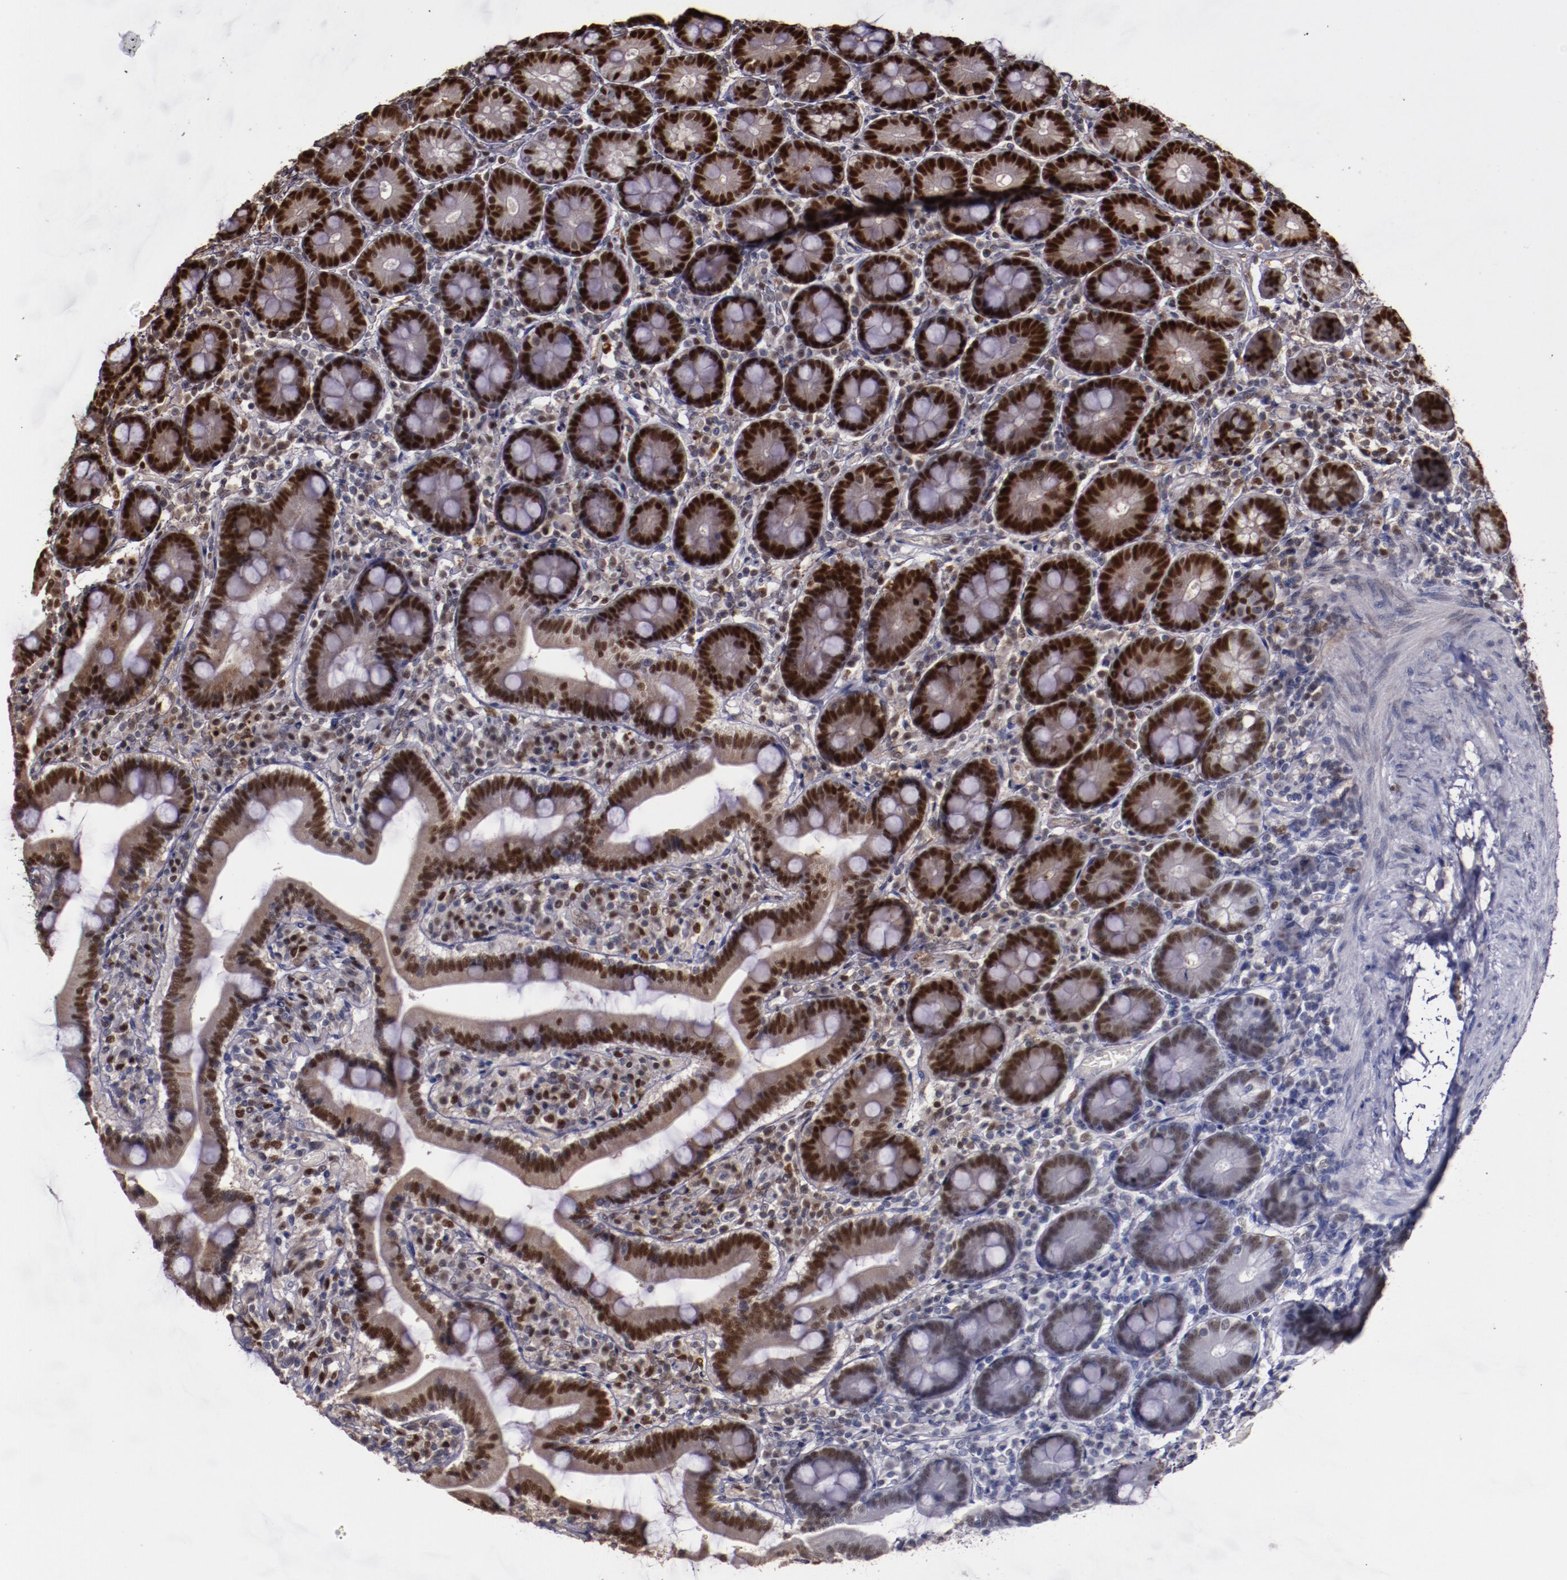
{"staining": {"intensity": "strong", "quantity": ">75%", "location": "nuclear"}, "tissue": "duodenum", "cell_type": "Glandular cells", "image_type": "normal", "snomed": [{"axis": "morphology", "description": "Normal tissue, NOS"}, {"axis": "topography", "description": "Duodenum"}], "caption": "Benign duodenum reveals strong nuclear expression in about >75% of glandular cells (brown staining indicates protein expression, while blue staining denotes nuclei)..", "gene": "CHEK2", "patient": {"sex": "male", "age": 66}}